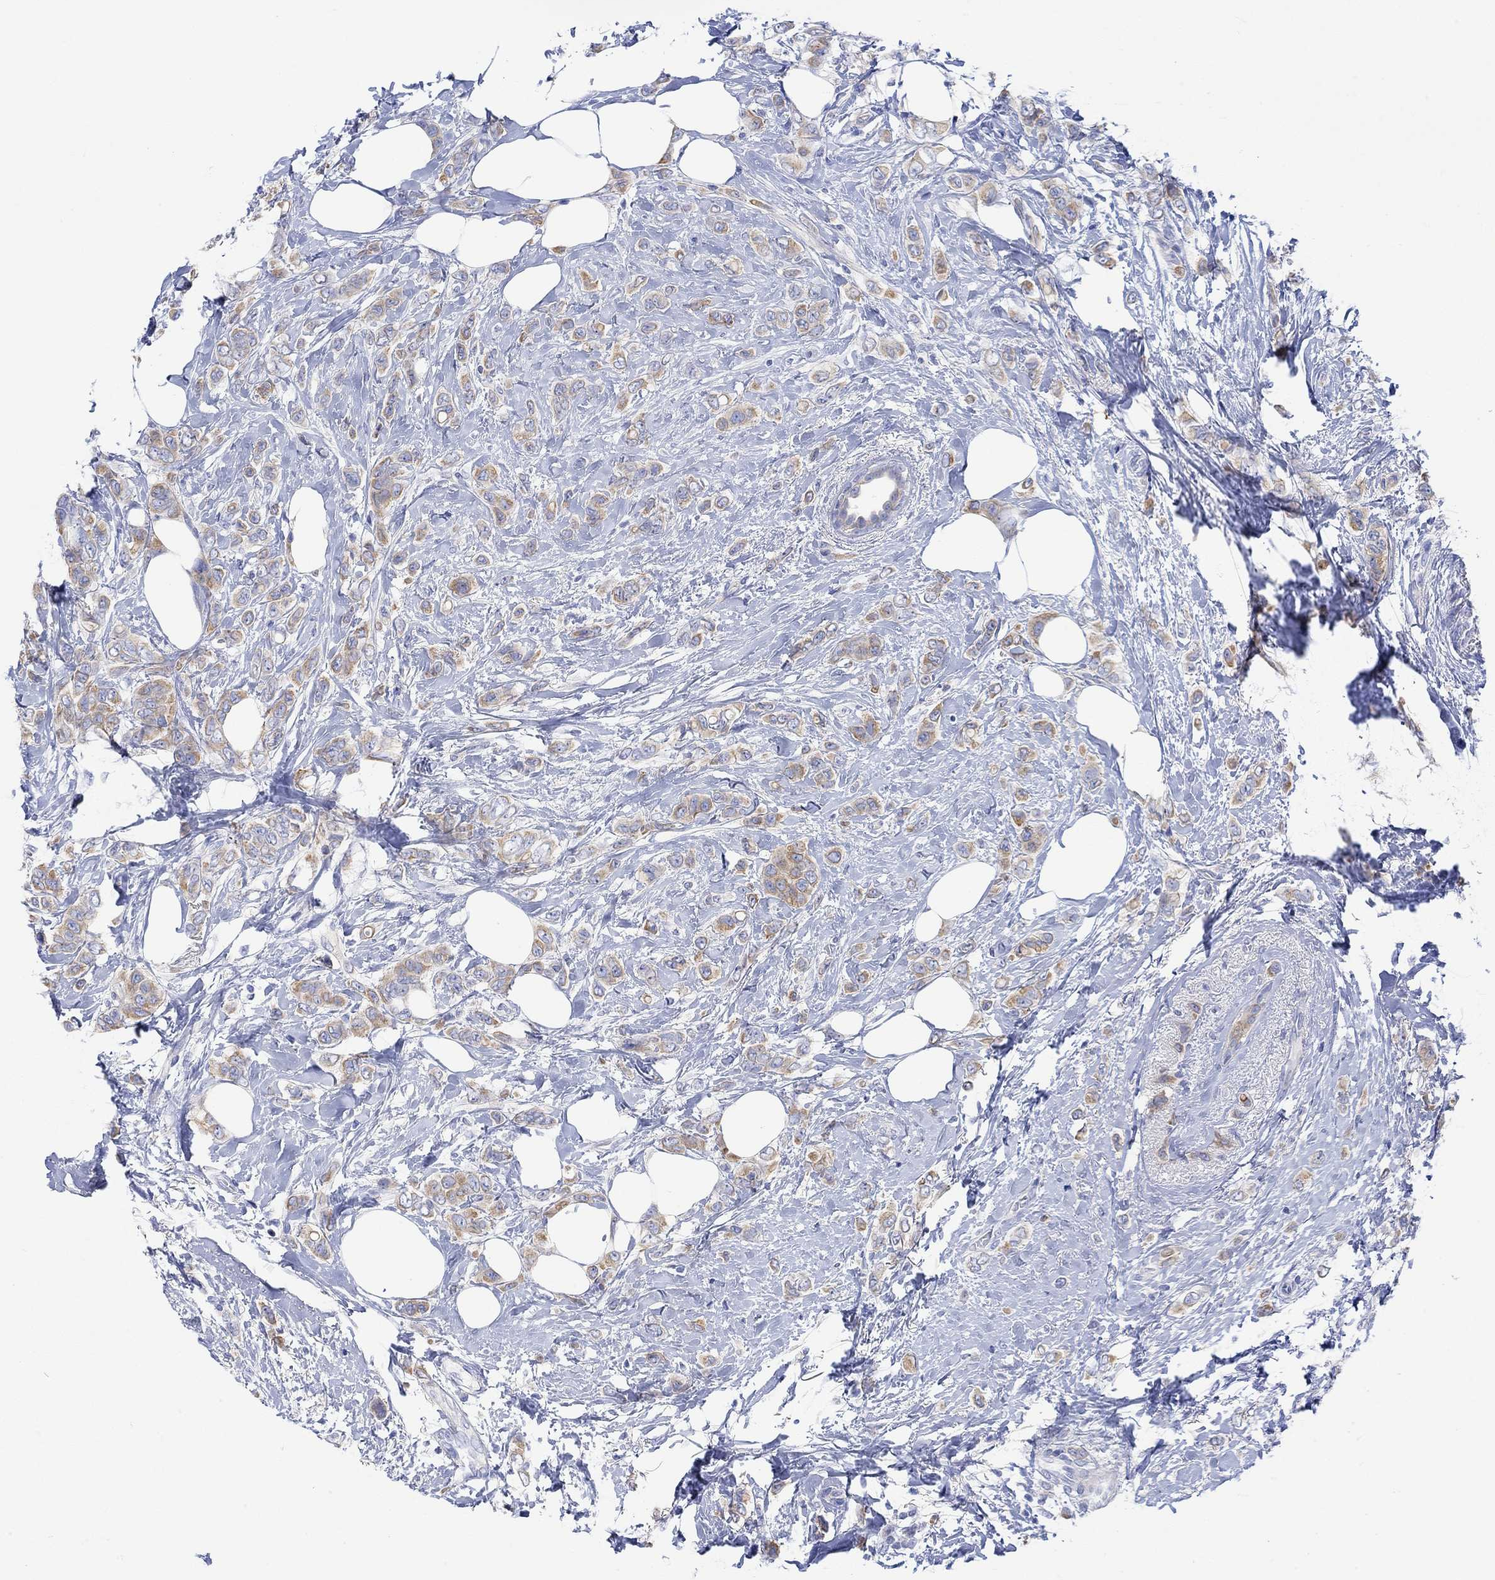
{"staining": {"intensity": "moderate", "quantity": ">75%", "location": "cytoplasmic/membranous"}, "tissue": "breast cancer", "cell_type": "Tumor cells", "image_type": "cancer", "snomed": [{"axis": "morphology", "description": "Lobular carcinoma"}, {"axis": "topography", "description": "Breast"}], "caption": "There is medium levels of moderate cytoplasmic/membranous positivity in tumor cells of breast lobular carcinoma, as demonstrated by immunohistochemical staining (brown color).", "gene": "REEP6", "patient": {"sex": "female", "age": 66}}